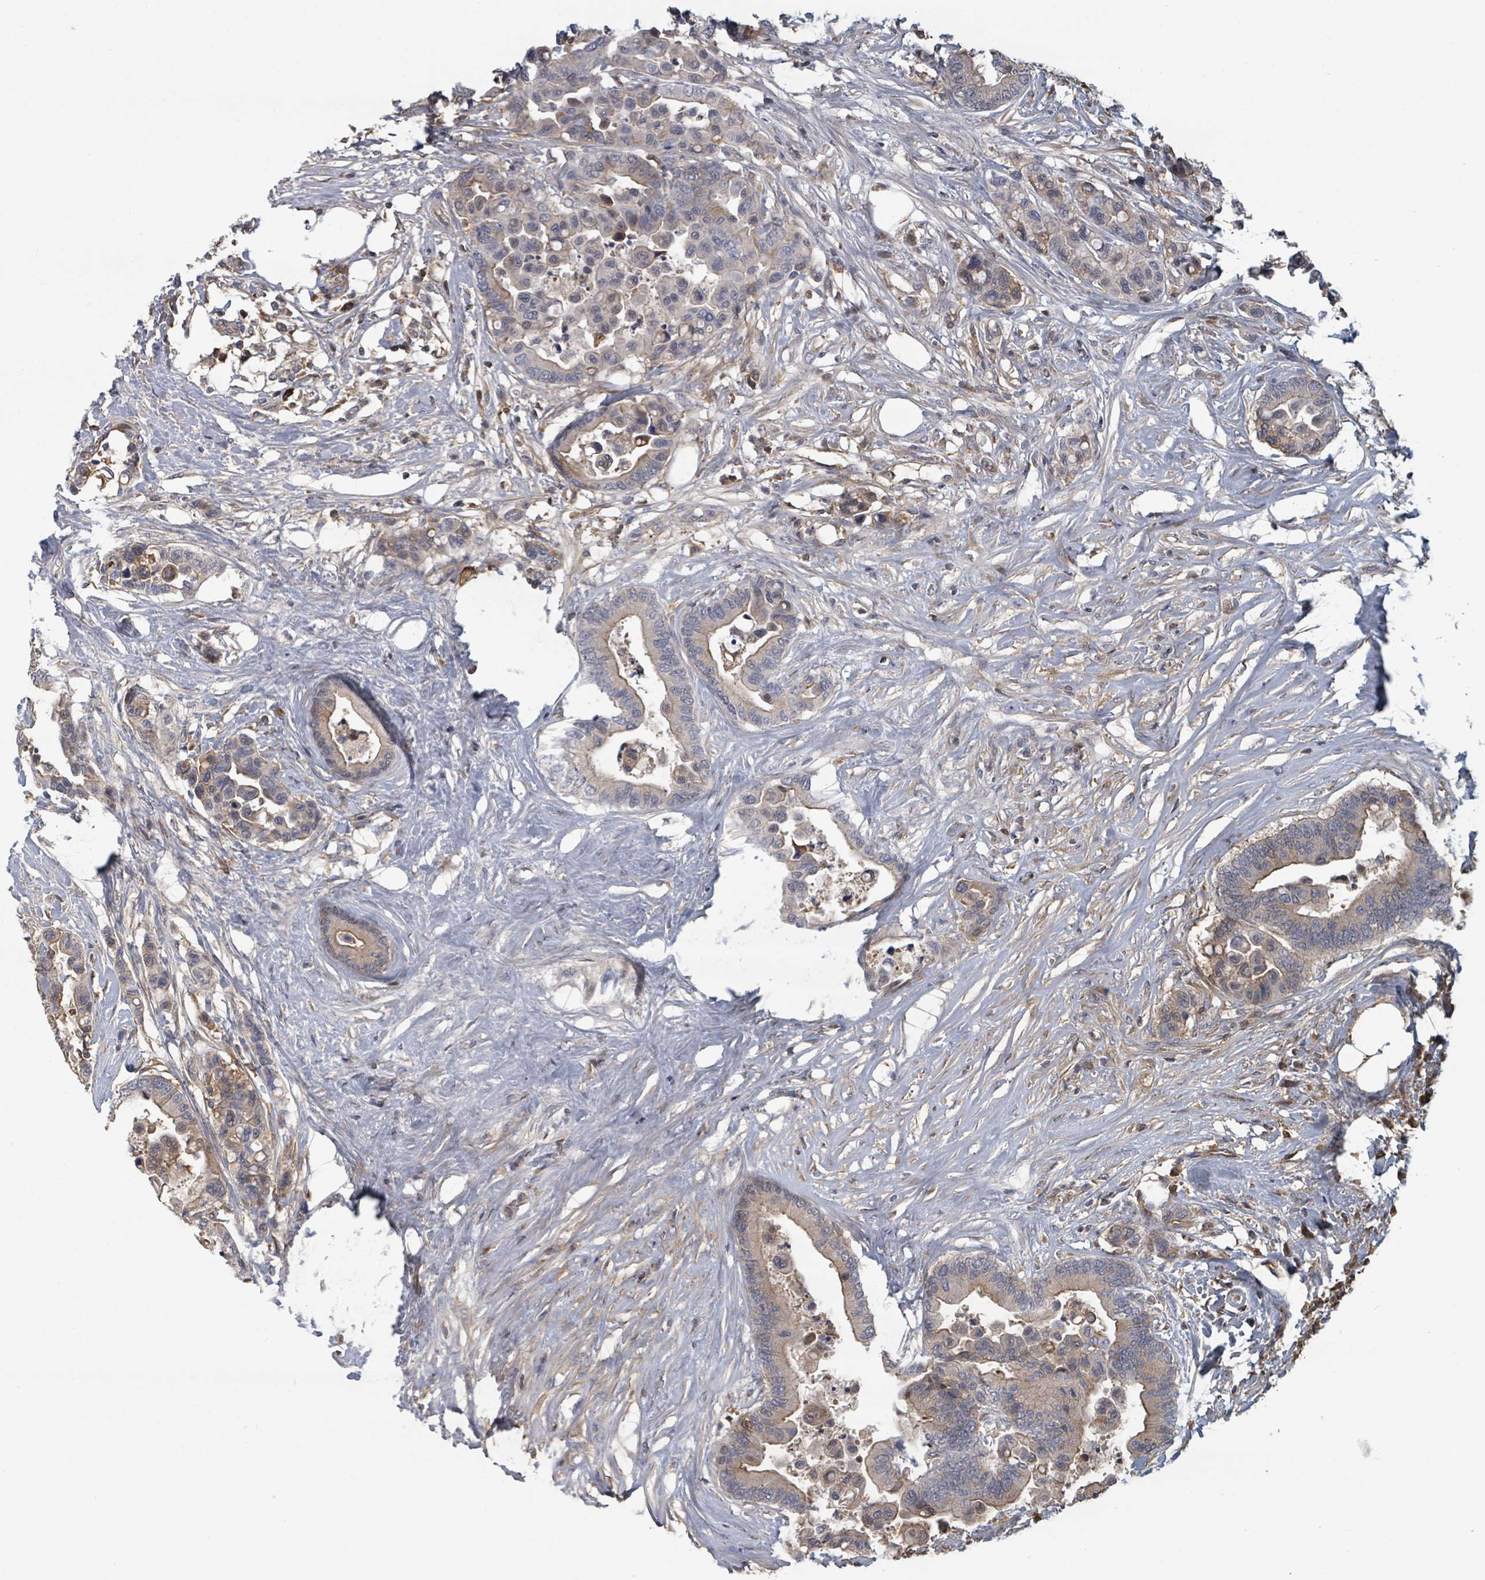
{"staining": {"intensity": "weak", "quantity": "25%-75%", "location": "cytoplasmic/membranous"}, "tissue": "colorectal cancer", "cell_type": "Tumor cells", "image_type": "cancer", "snomed": [{"axis": "morphology", "description": "Adenocarcinoma, NOS"}, {"axis": "topography", "description": "Colon"}], "caption": "IHC of human colorectal cancer (adenocarcinoma) shows low levels of weak cytoplasmic/membranous positivity in approximately 25%-75% of tumor cells.", "gene": "GABBR1", "patient": {"sex": "male", "age": 82}}